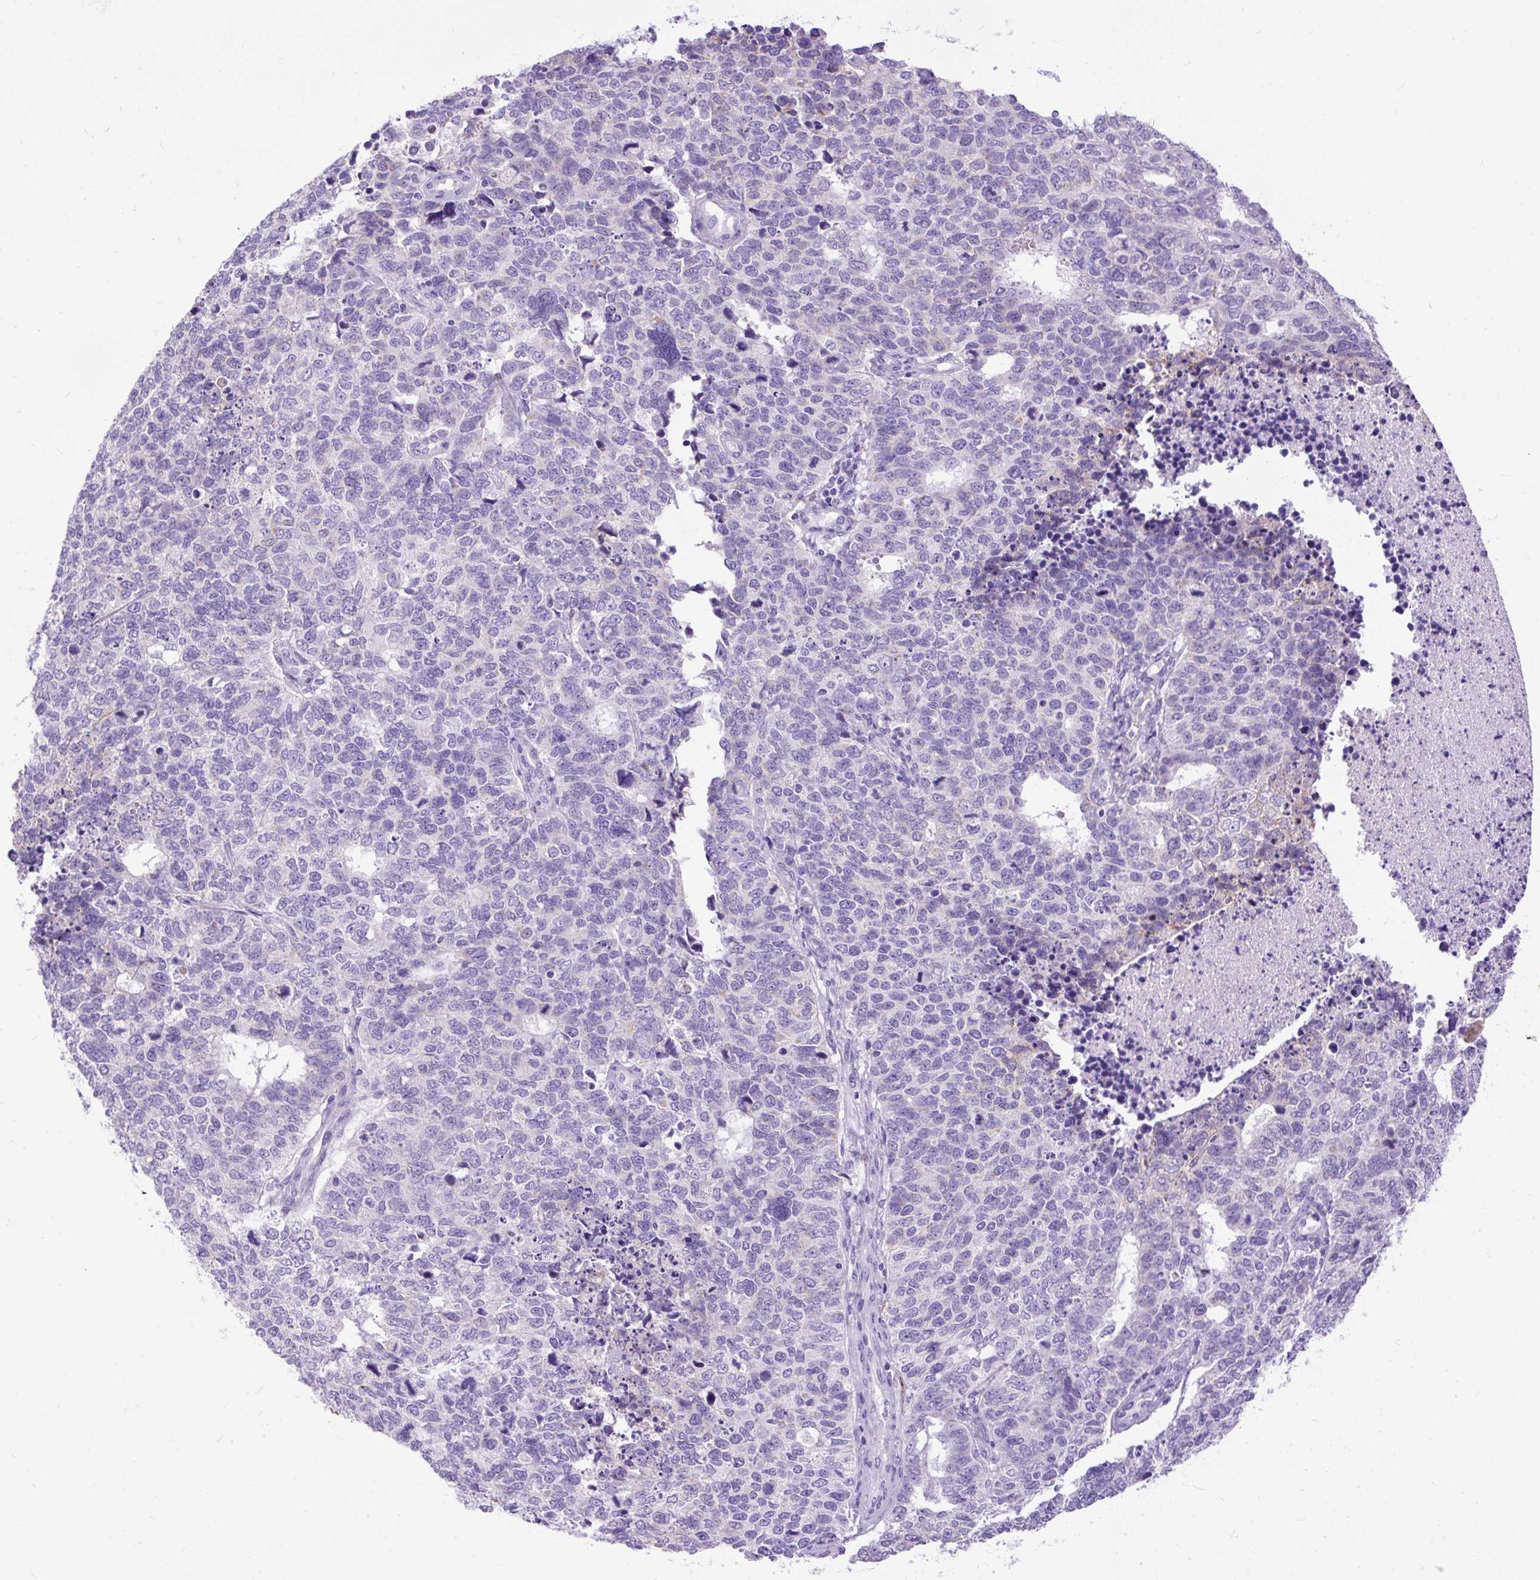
{"staining": {"intensity": "negative", "quantity": "none", "location": "none"}, "tissue": "cervical cancer", "cell_type": "Tumor cells", "image_type": "cancer", "snomed": [{"axis": "morphology", "description": "Squamous cell carcinoma, NOS"}, {"axis": "topography", "description": "Cervix"}], "caption": "Image shows no significant protein expression in tumor cells of cervical squamous cell carcinoma.", "gene": "ZNF256", "patient": {"sex": "female", "age": 63}}